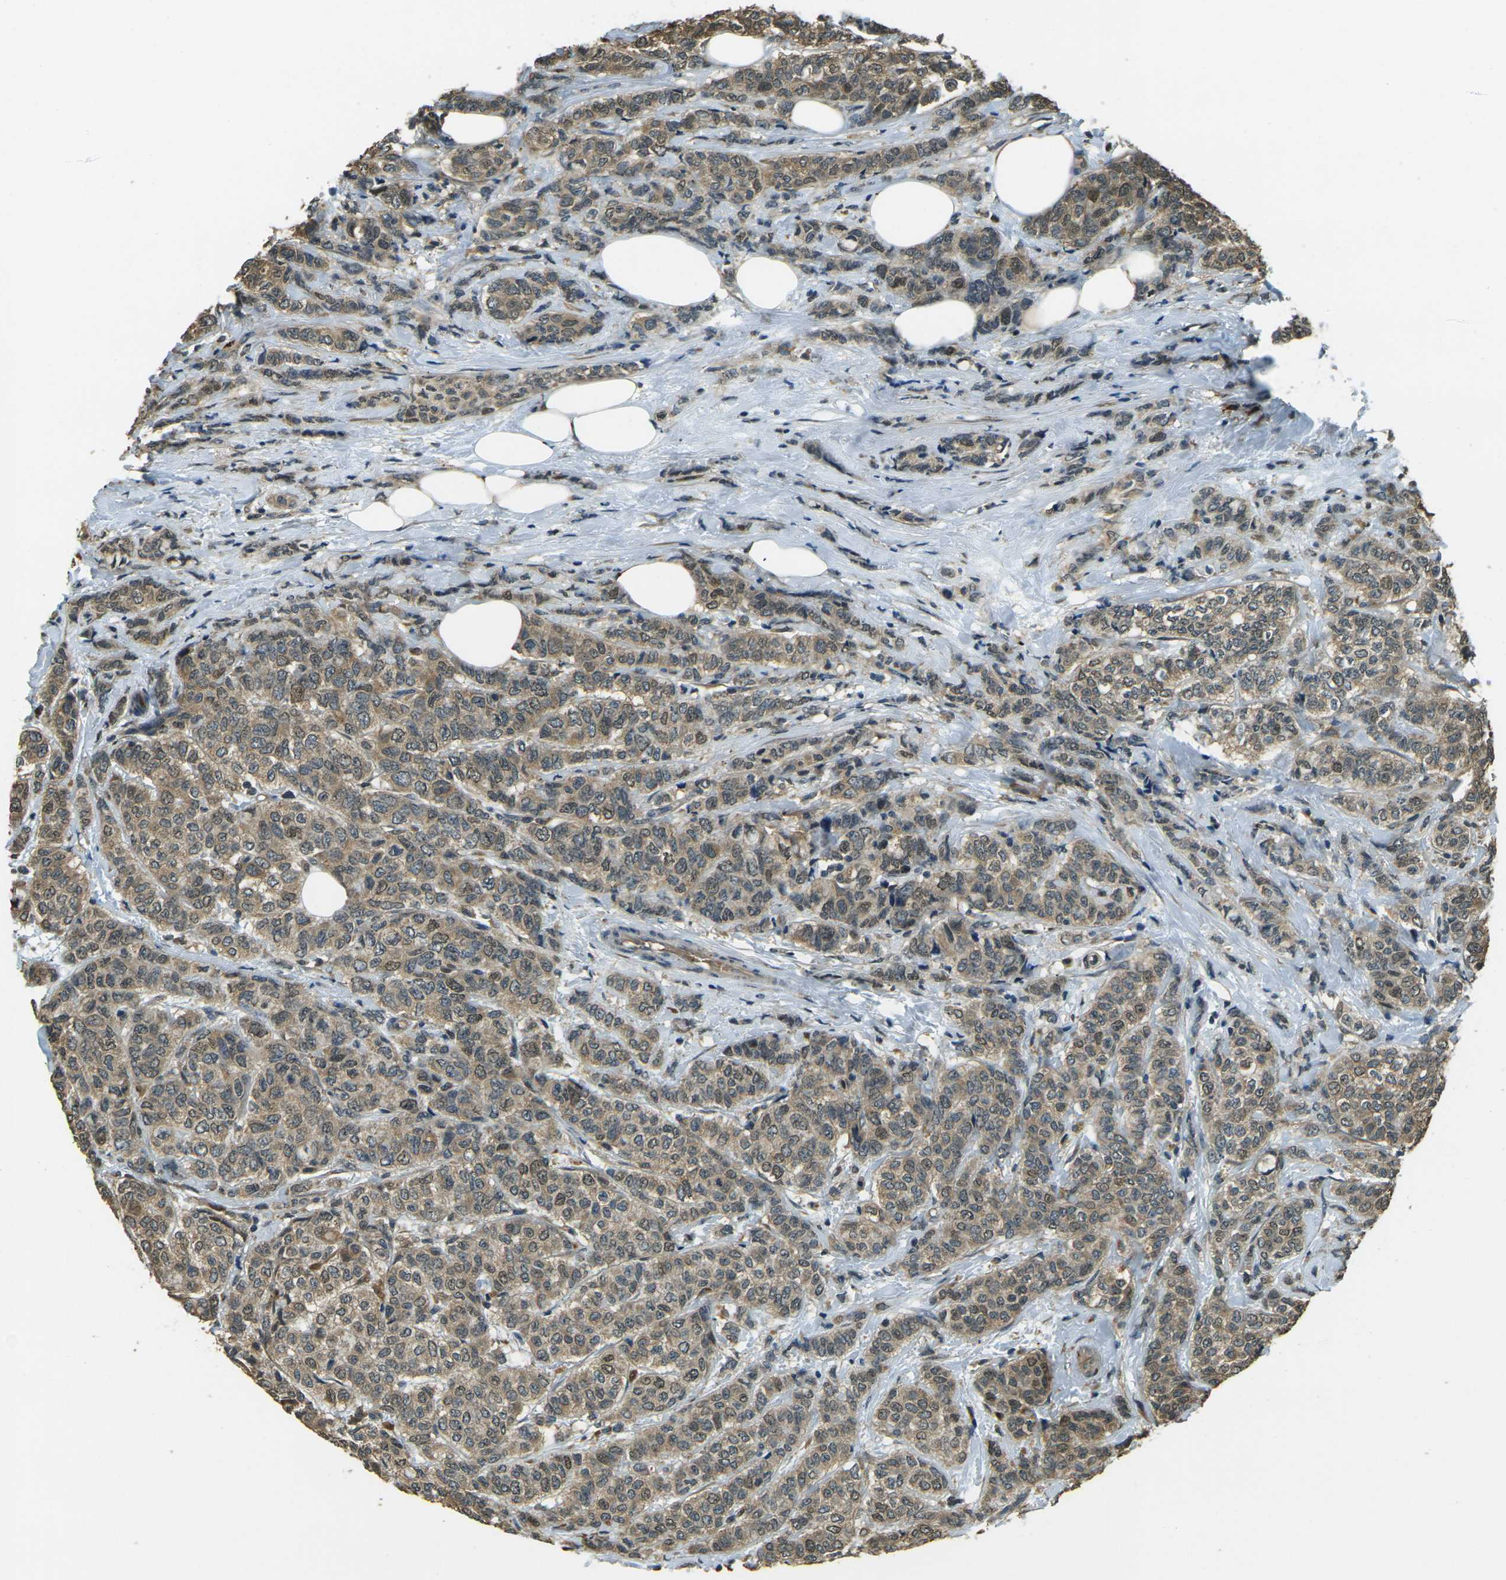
{"staining": {"intensity": "moderate", "quantity": ">75%", "location": "cytoplasmic/membranous,nuclear"}, "tissue": "breast cancer", "cell_type": "Tumor cells", "image_type": "cancer", "snomed": [{"axis": "morphology", "description": "Lobular carcinoma"}, {"axis": "topography", "description": "Breast"}], "caption": "Lobular carcinoma (breast) was stained to show a protein in brown. There is medium levels of moderate cytoplasmic/membranous and nuclear expression in approximately >75% of tumor cells. (IHC, brightfield microscopy, high magnification).", "gene": "TOR1A", "patient": {"sex": "female", "age": 60}}